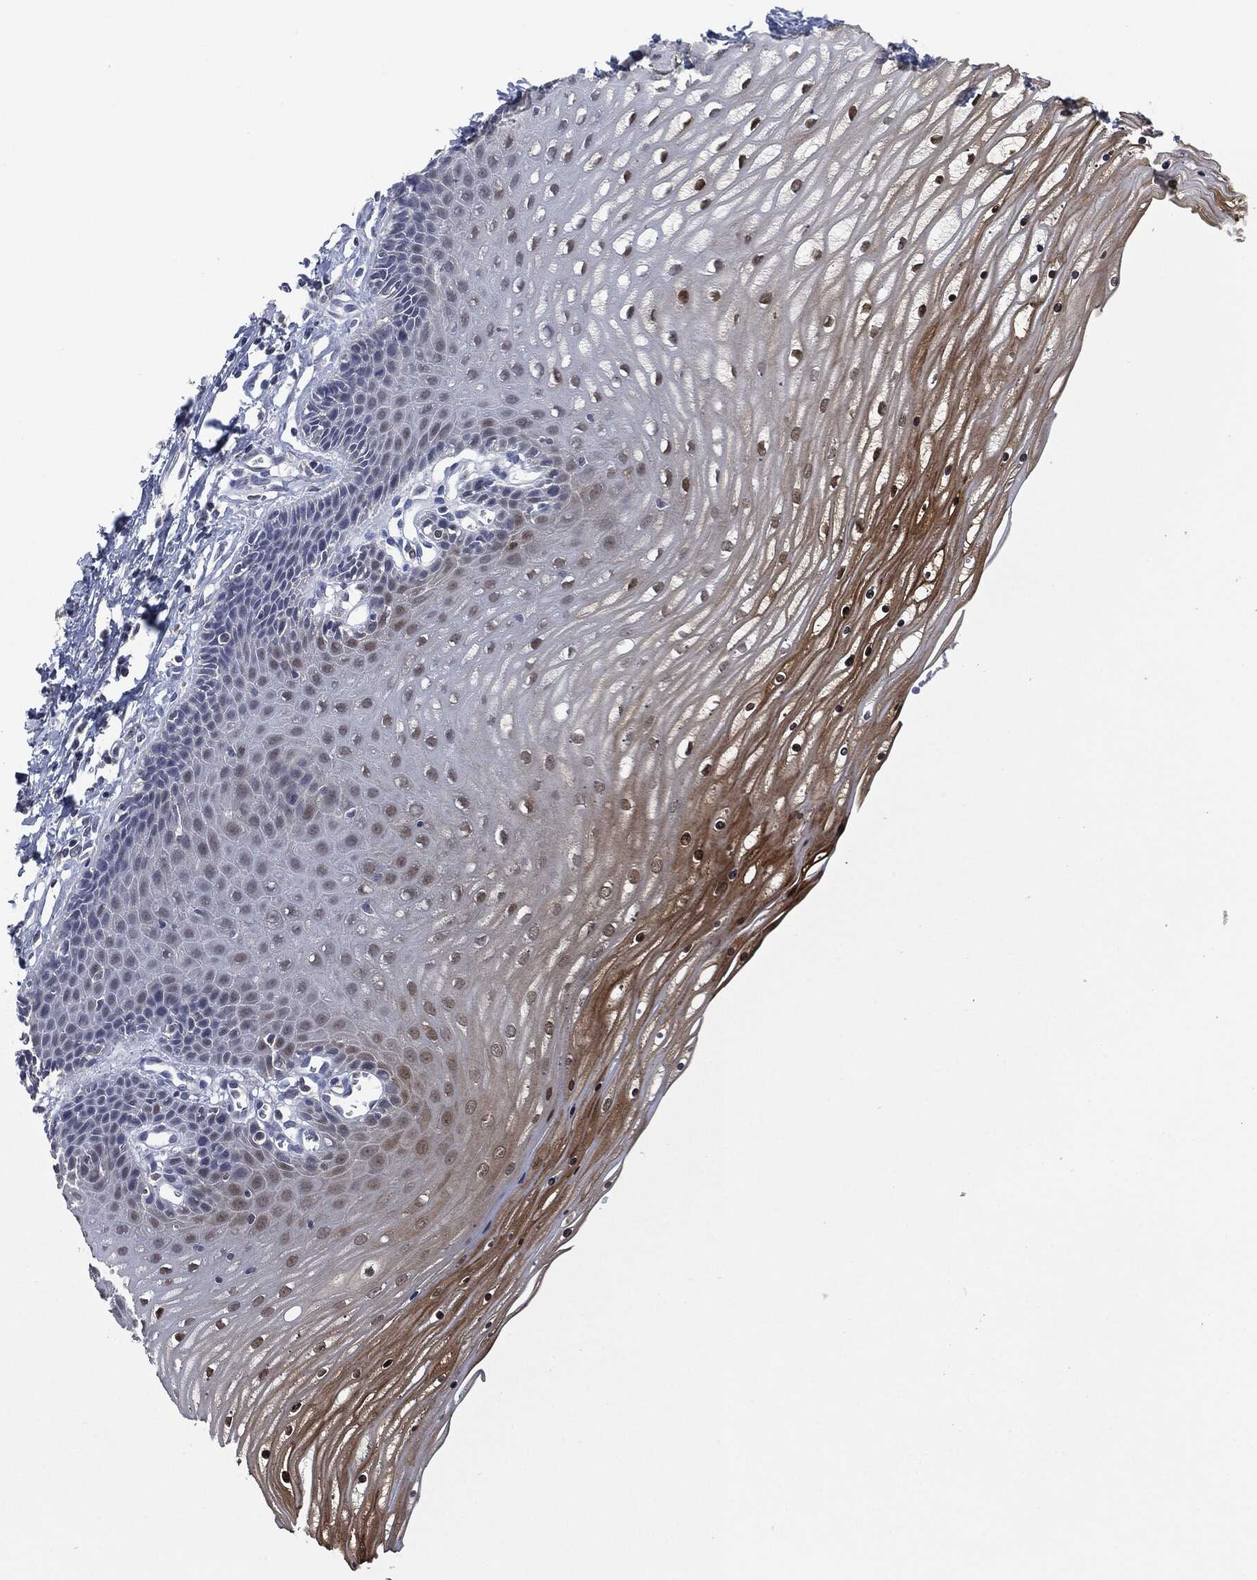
{"staining": {"intensity": "negative", "quantity": "none", "location": "none"}, "tissue": "cervix", "cell_type": "Glandular cells", "image_type": "normal", "snomed": [{"axis": "morphology", "description": "Normal tissue, NOS"}, {"axis": "topography", "description": "Cervix"}], "caption": "This image is of benign cervix stained with IHC to label a protein in brown with the nuclei are counter-stained blue. There is no expression in glandular cells.", "gene": "IL1RN", "patient": {"sex": "female", "age": 35}}